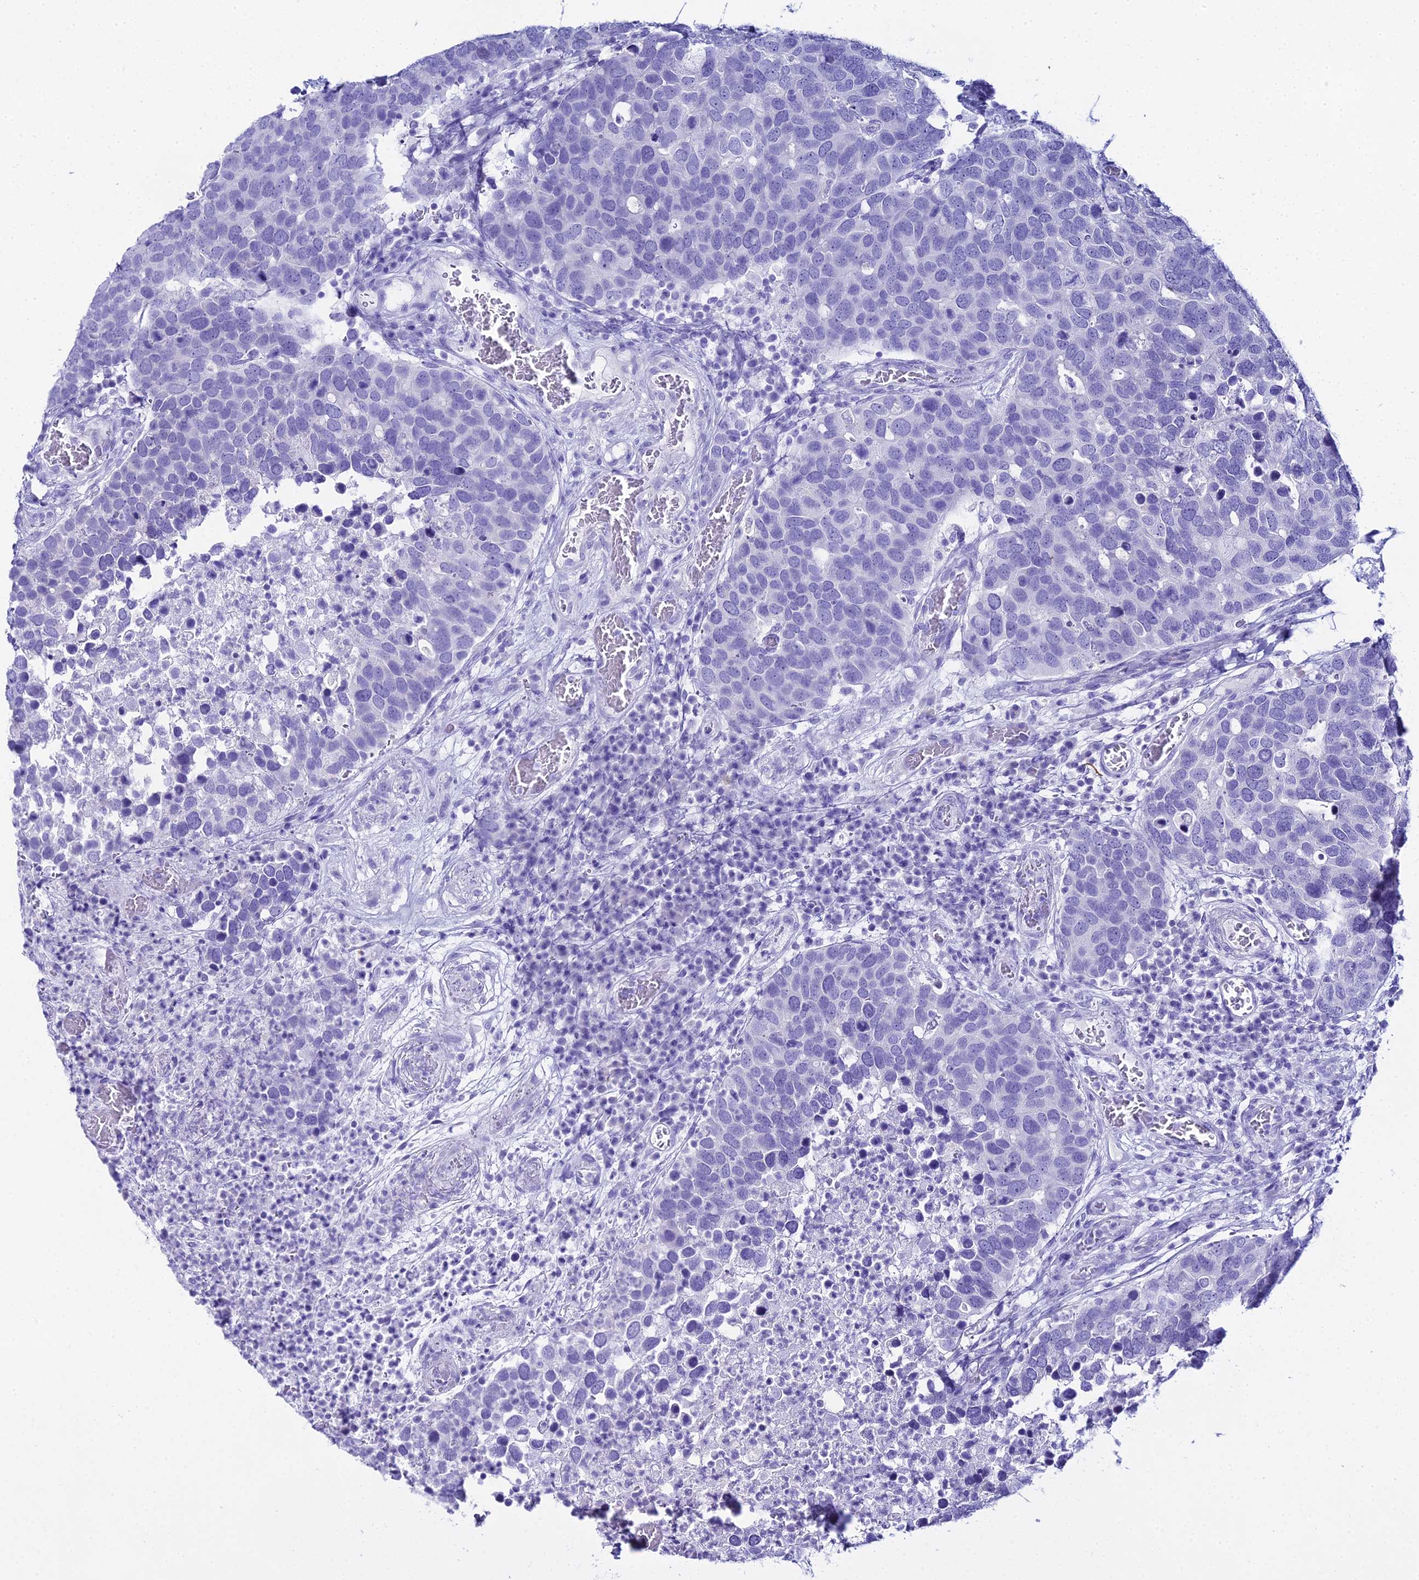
{"staining": {"intensity": "negative", "quantity": "none", "location": "none"}, "tissue": "breast cancer", "cell_type": "Tumor cells", "image_type": "cancer", "snomed": [{"axis": "morphology", "description": "Duct carcinoma"}, {"axis": "topography", "description": "Breast"}], "caption": "The photomicrograph reveals no significant staining in tumor cells of breast infiltrating ductal carcinoma.", "gene": "CGB2", "patient": {"sex": "female", "age": 83}}